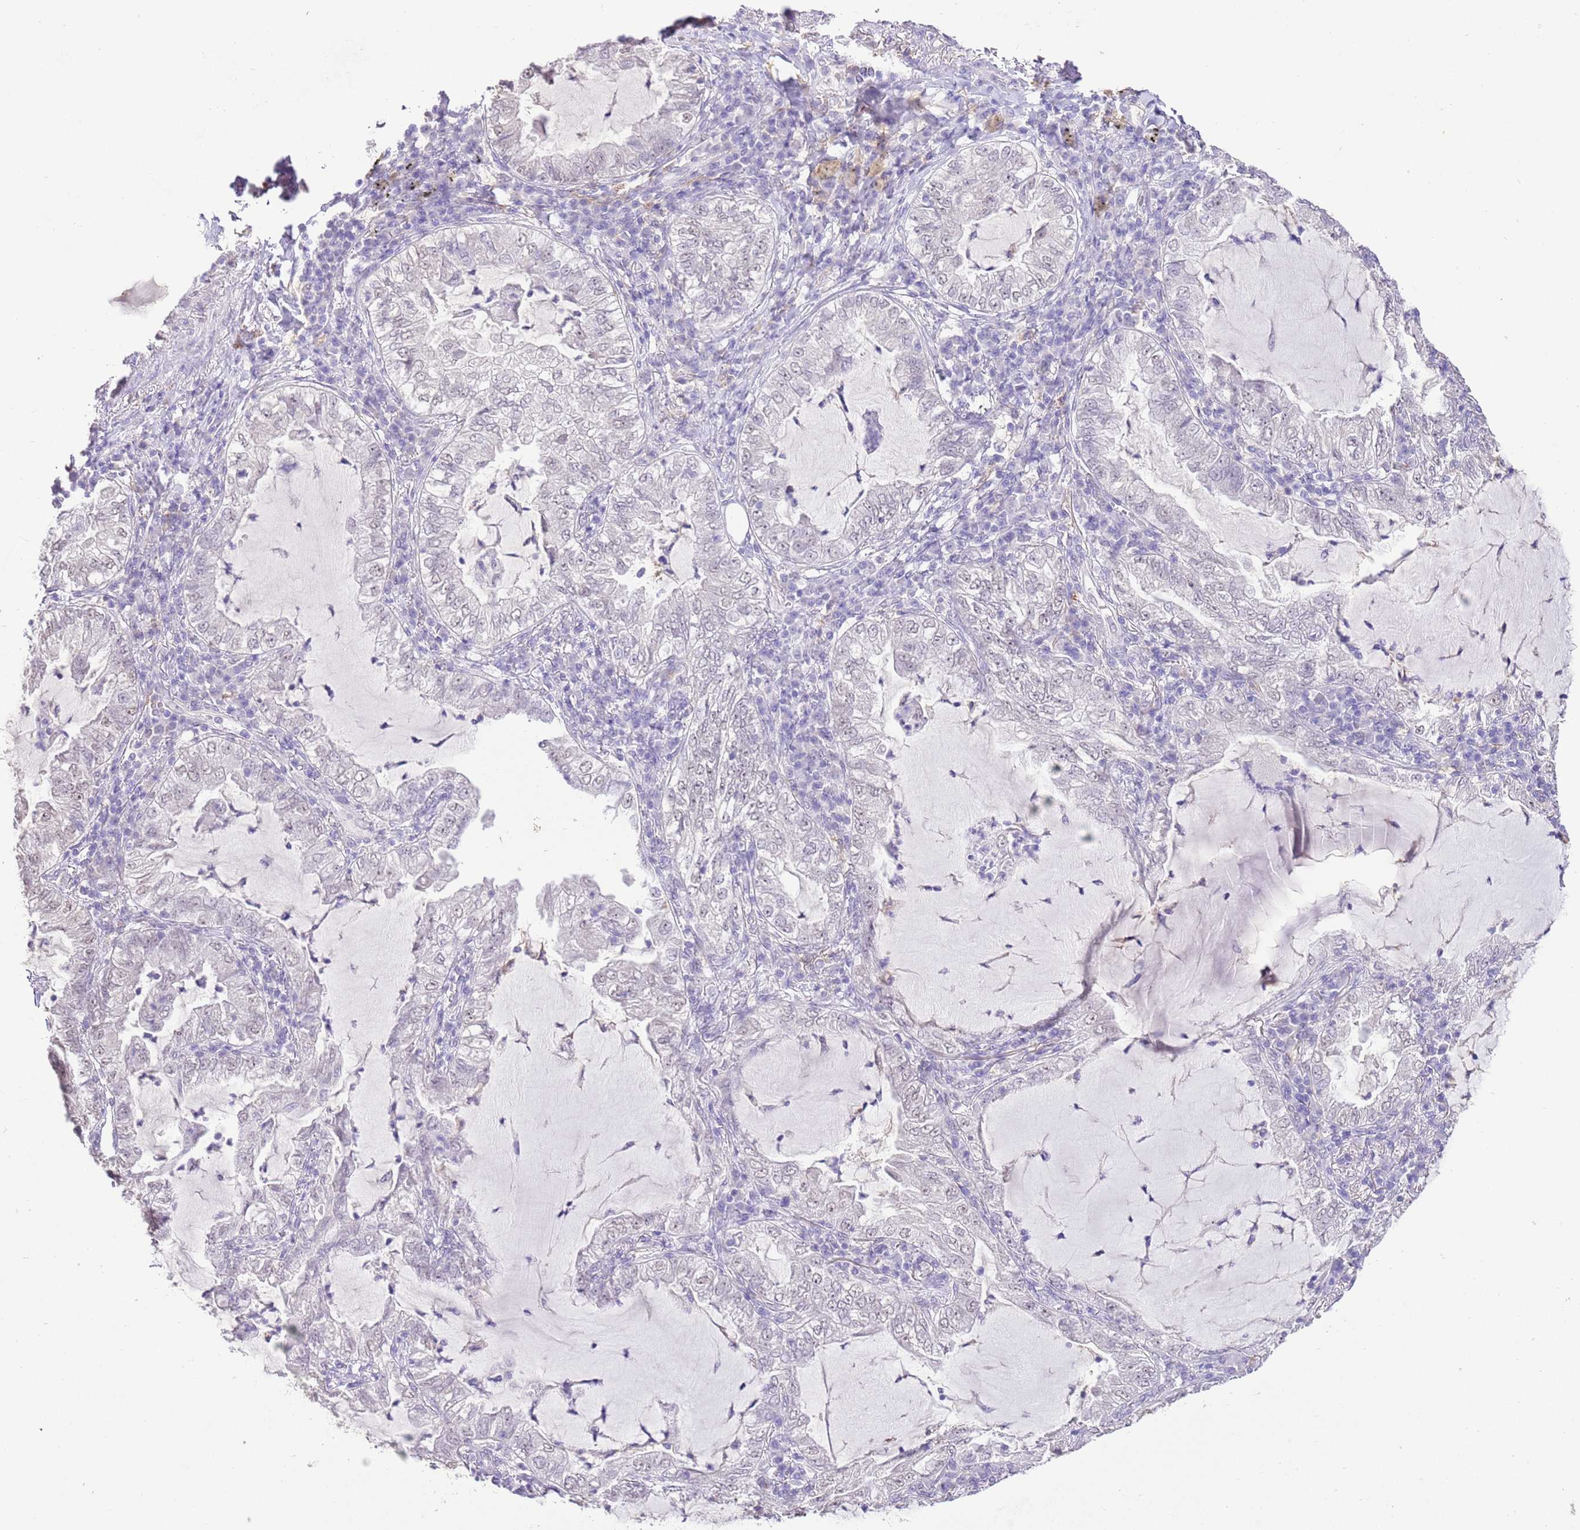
{"staining": {"intensity": "weak", "quantity": "<25%", "location": "nuclear"}, "tissue": "lung cancer", "cell_type": "Tumor cells", "image_type": "cancer", "snomed": [{"axis": "morphology", "description": "Adenocarcinoma, NOS"}, {"axis": "topography", "description": "Lung"}], "caption": "There is no significant positivity in tumor cells of adenocarcinoma (lung).", "gene": "IZUMO4", "patient": {"sex": "female", "age": 73}}